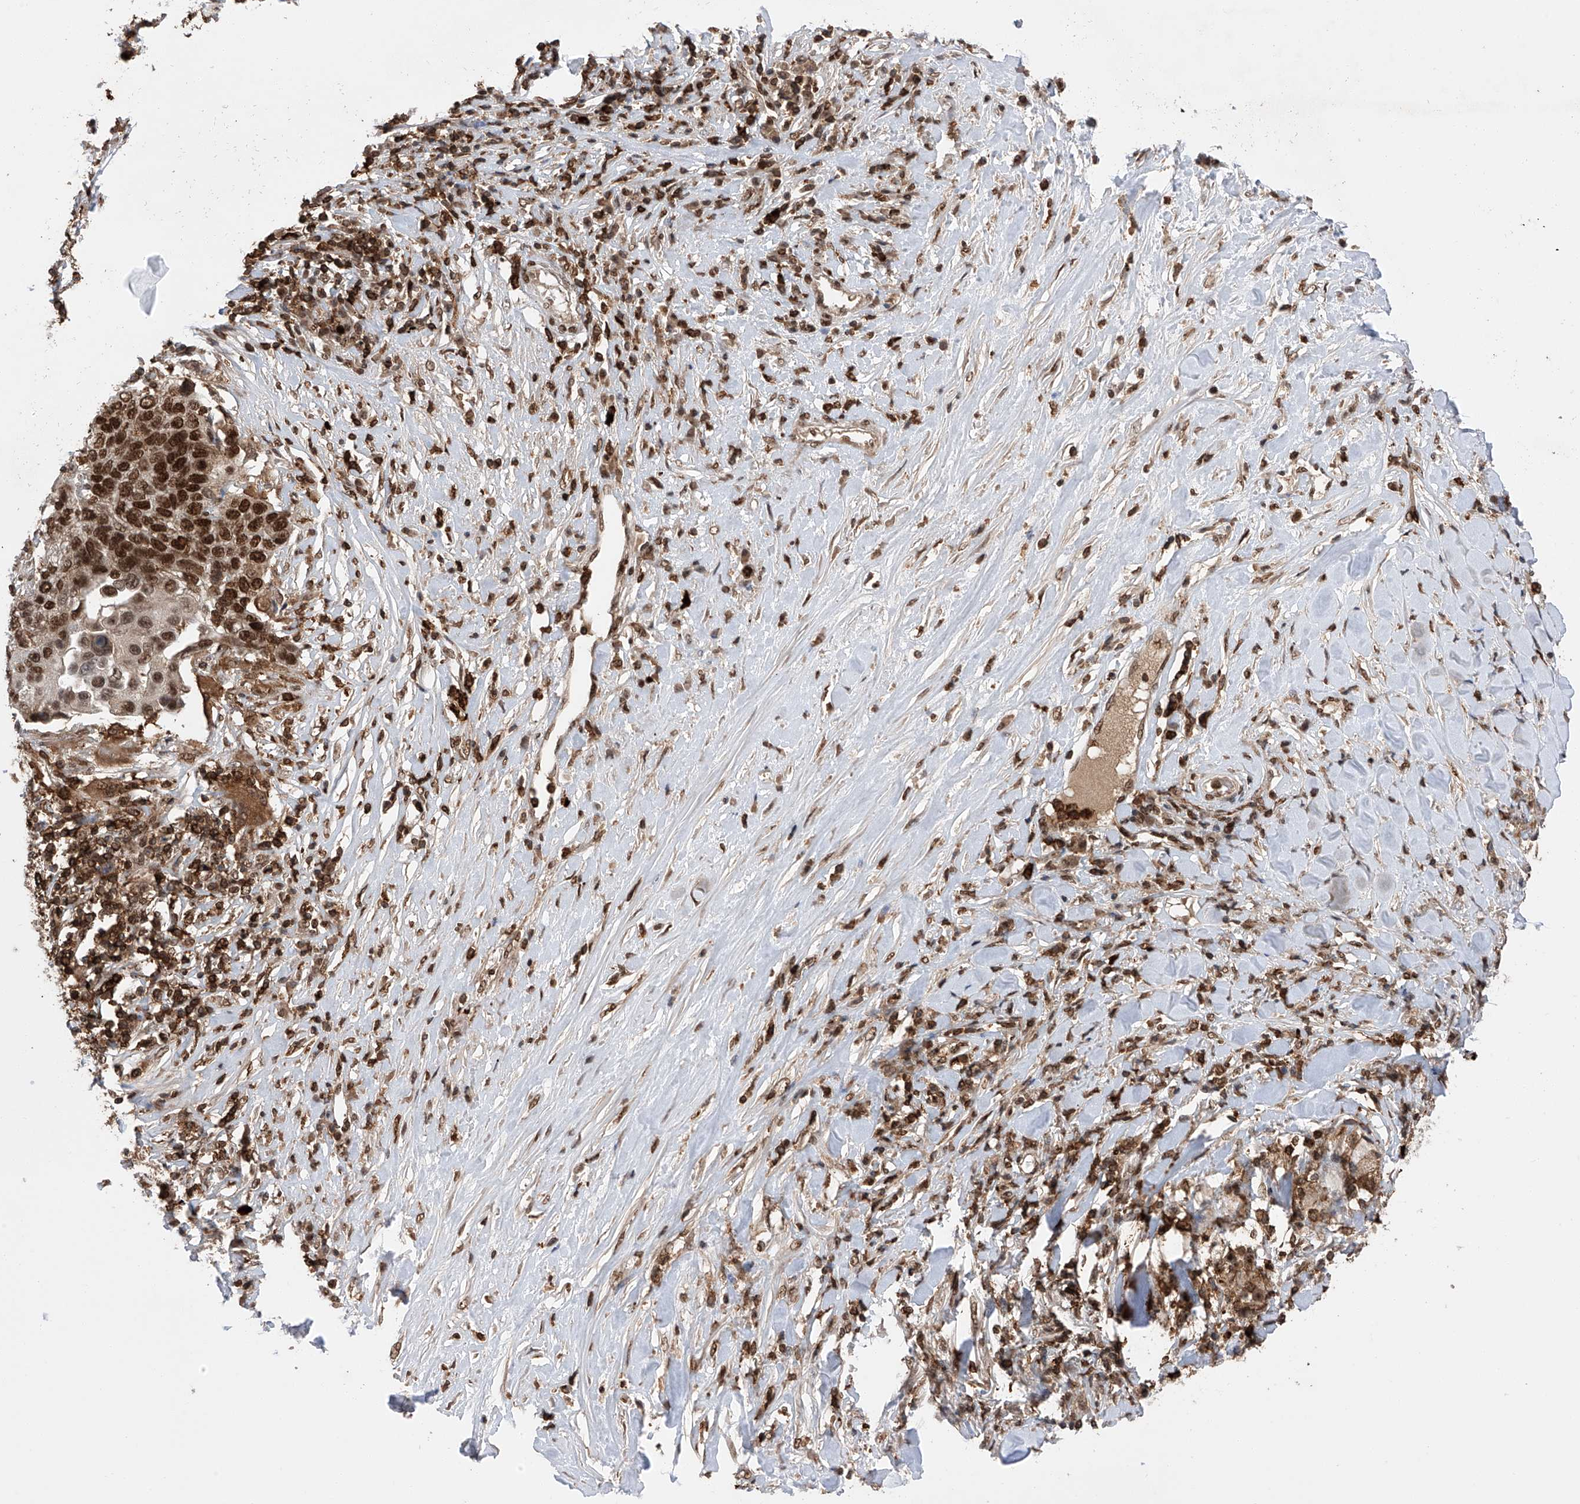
{"staining": {"intensity": "strong", "quantity": ">75%", "location": "nuclear"}, "tissue": "lung cancer", "cell_type": "Tumor cells", "image_type": "cancer", "snomed": [{"axis": "morphology", "description": "Squamous cell carcinoma, NOS"}, {"axis": "topography", "description": "Lung"}], "caption": "Immunohistochemical staining of human lung cancer demonstrates high levels of strong nuclear staining in about >75% of tumor cells. (IHC, brightfield microscopy, high magnification).", "gene": "ZNF280D", "patient": {"sex": "male", "age": 66}}